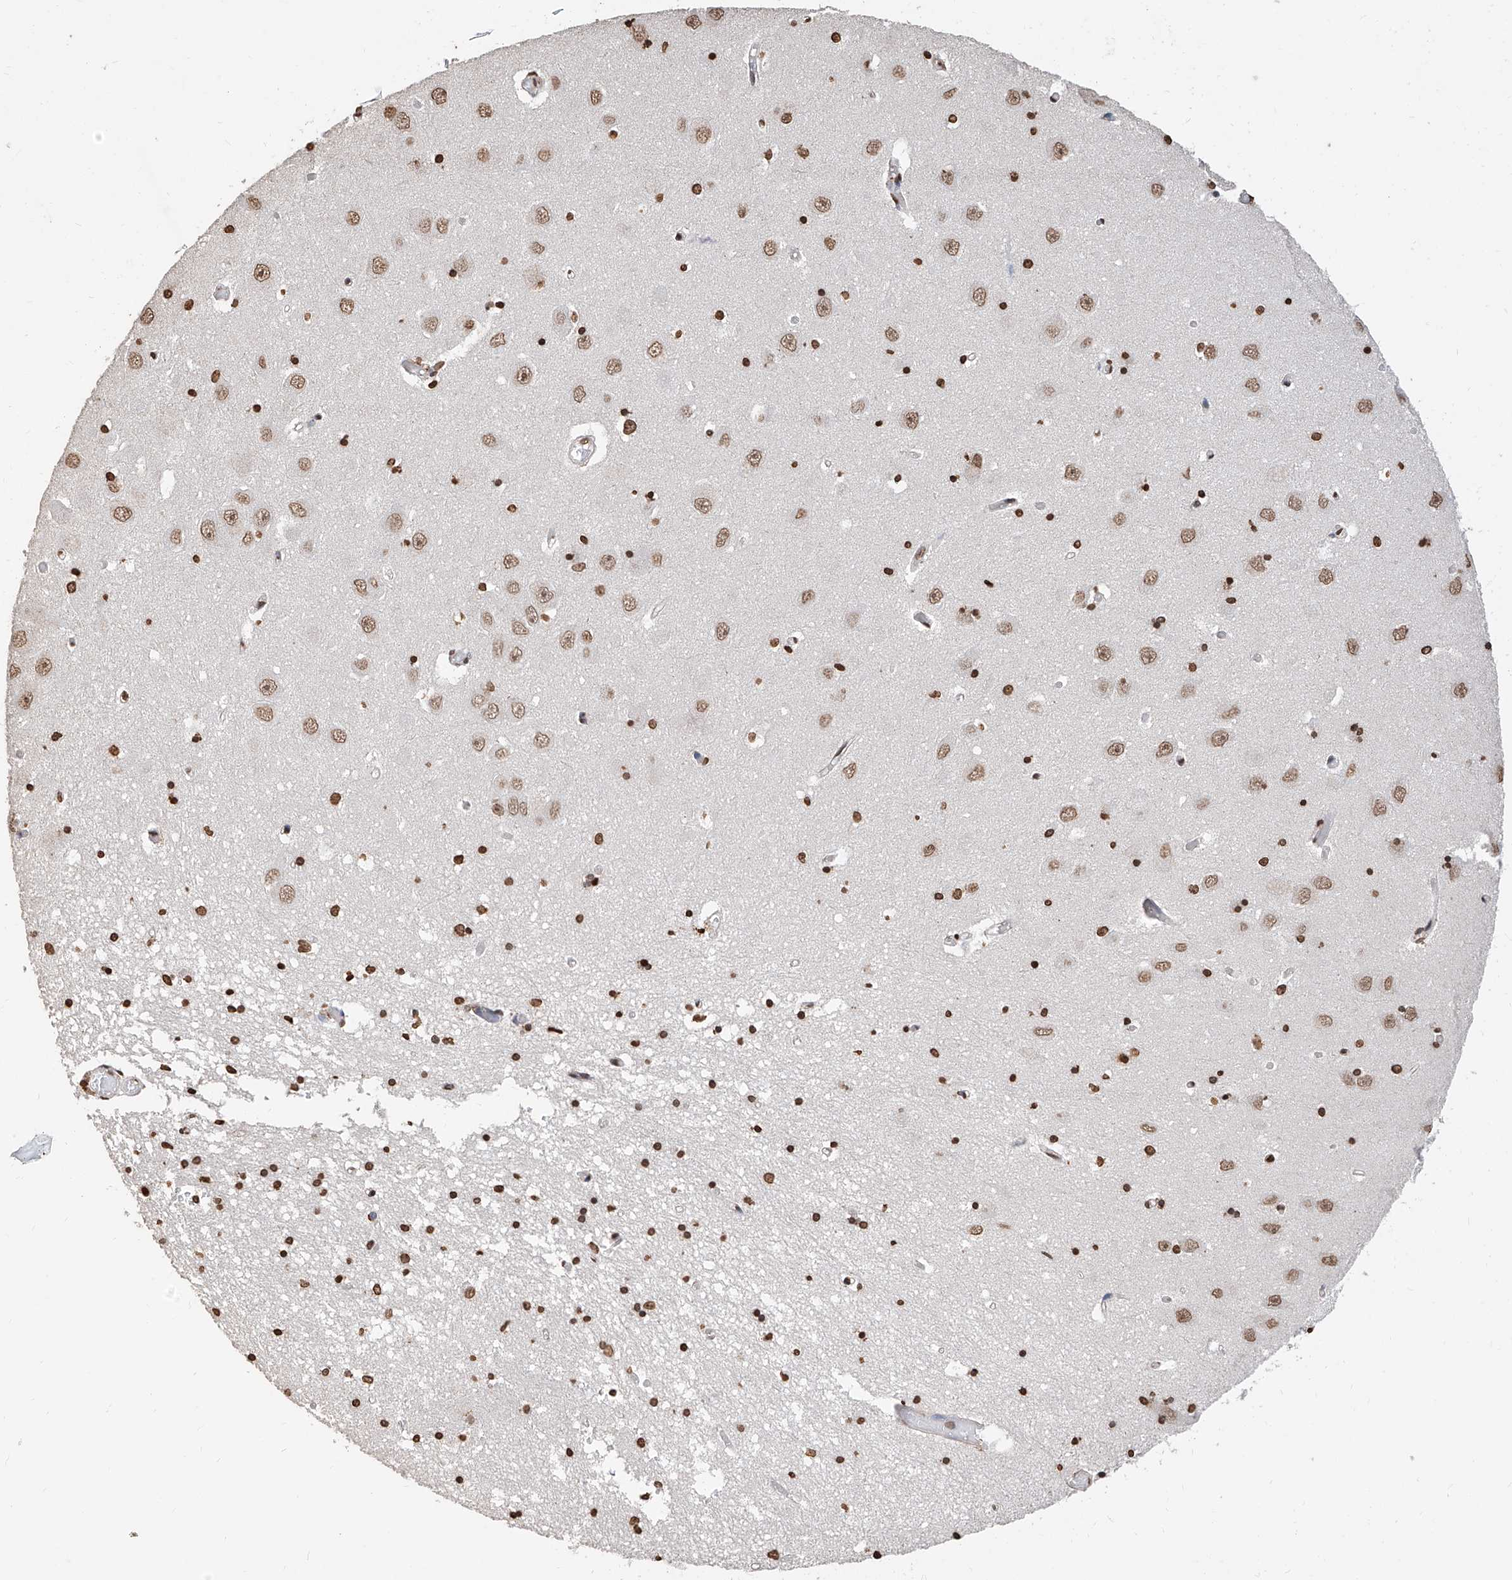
{"staining": {"intensity": "strong", "quantity": ">75%", "location": "nuclear"}, "tissue": "hippocampus", "cell_type": "Glial cells", "image_type": "normal", "snomed": [{"axis": "morphology", "description": "Normal tissue, NOS"}, {"axis": "topography", "description": "Hippocampus"}], "caption": "Glial cells reveal strong nuclear staining in about >75% of cells in unremarkable hippocampus. (DAB (3,3'-diaminobenzidine) IHC with brightfield microscopy, high magnification).", "gene": "RP9", "patient": {"sex": "male", "age": 70}}